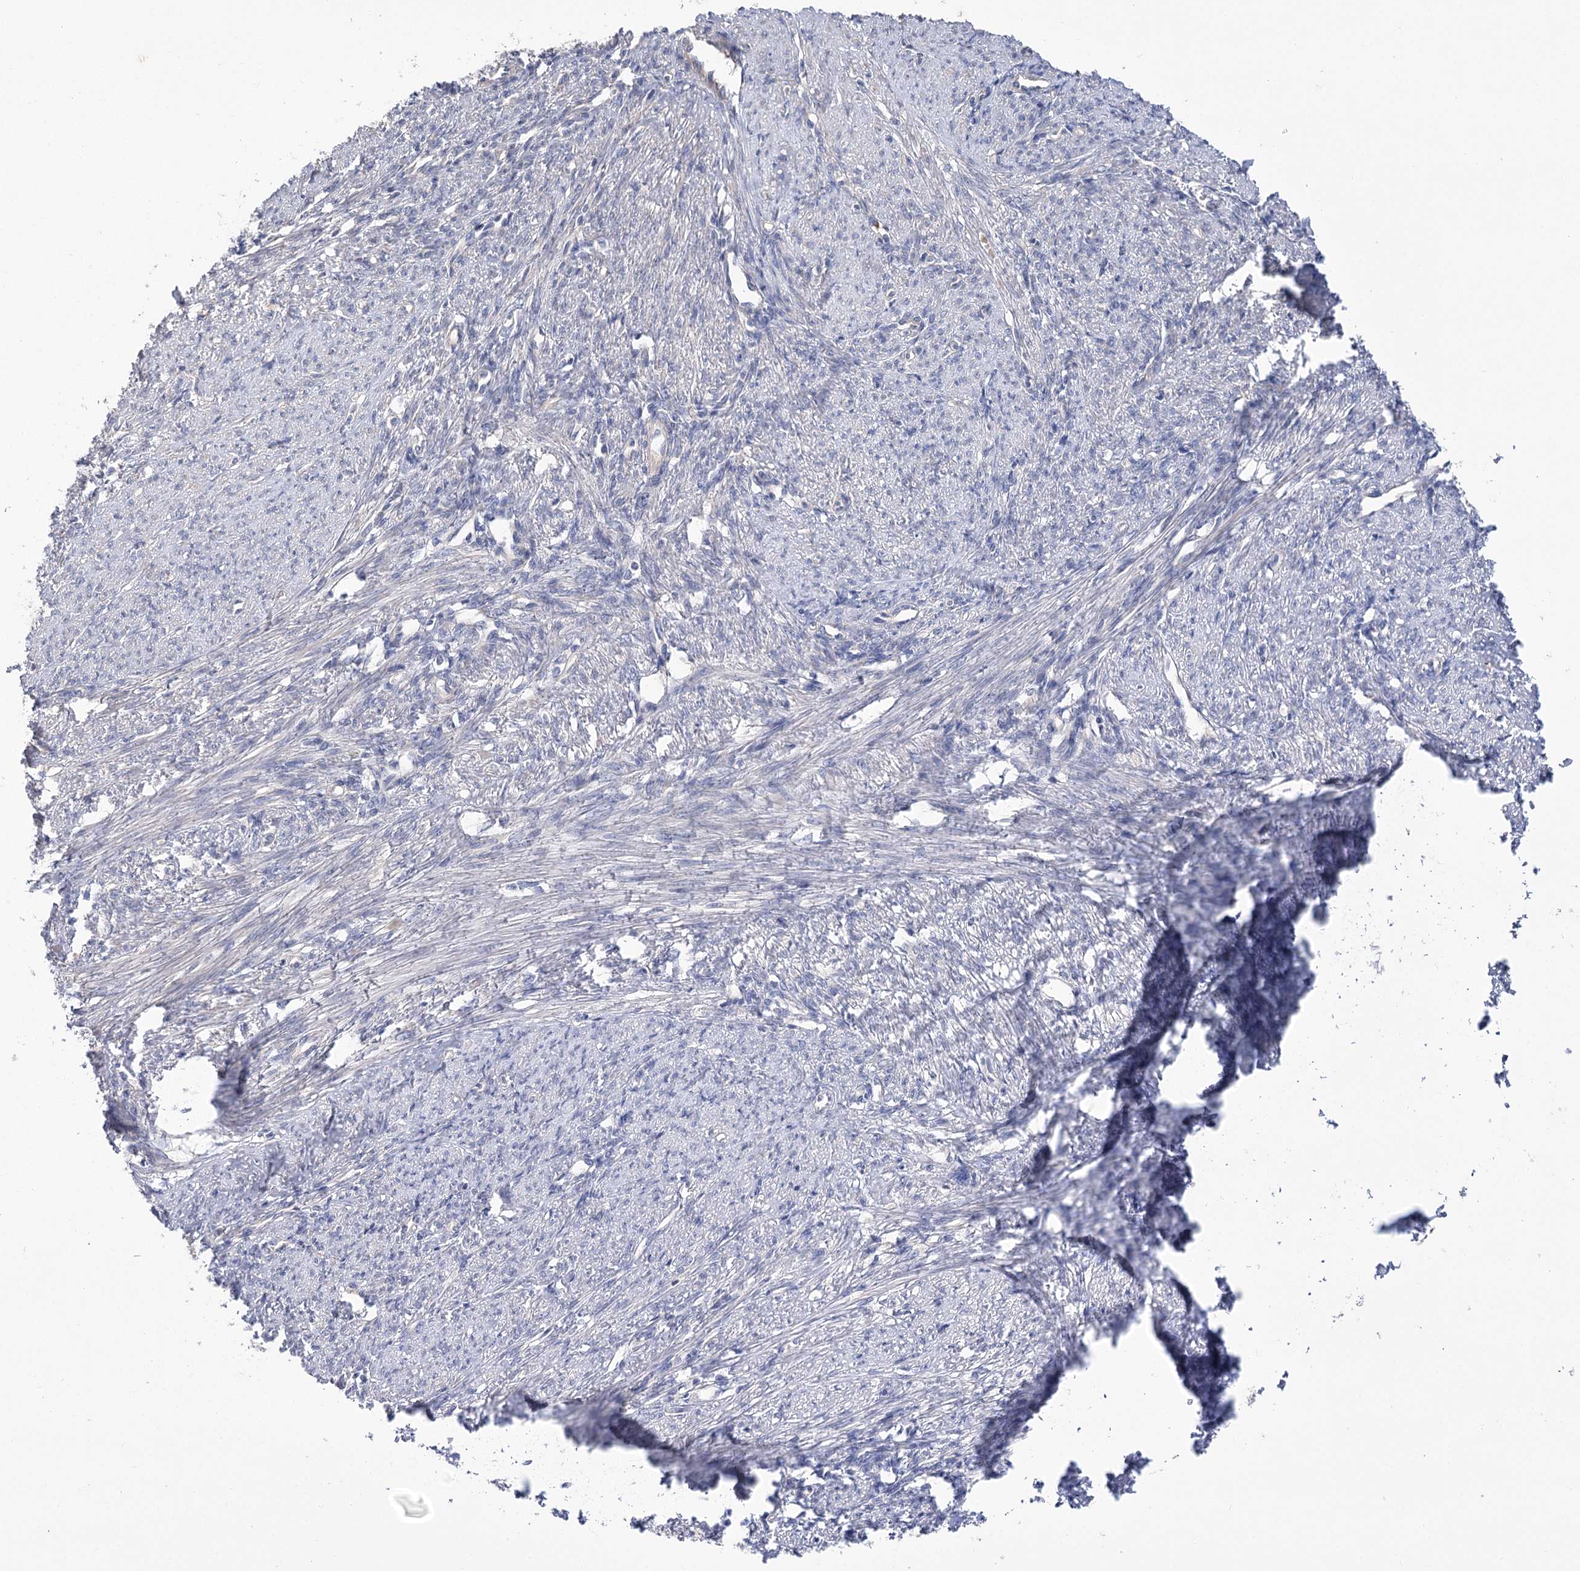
{"staining": {"intensity": "negative", "quantity": "none", "location": "none"}, "tissue": "smooth muscle", "cell_type": "Smooth muscle cells", "image_type": "normal", "snomed": [{"axis": "morphology", "description": "Normal tissue, NOS"}, {"axis": "topography", "description": "Smooth muscle"}, {"axis": "topography", "description": "Uterus"}], "caption": "Protein analysis of unremarkable smooth muscle reveals no significant staining in smooth muscle cells. (DAB (3,3'-diaminobenzidine) immunohistochemistry (IHC) visualized using brightfield microscopy, high magnification).", "gene": "PBLD", "patient": {"sex": "female", "age": 59}}